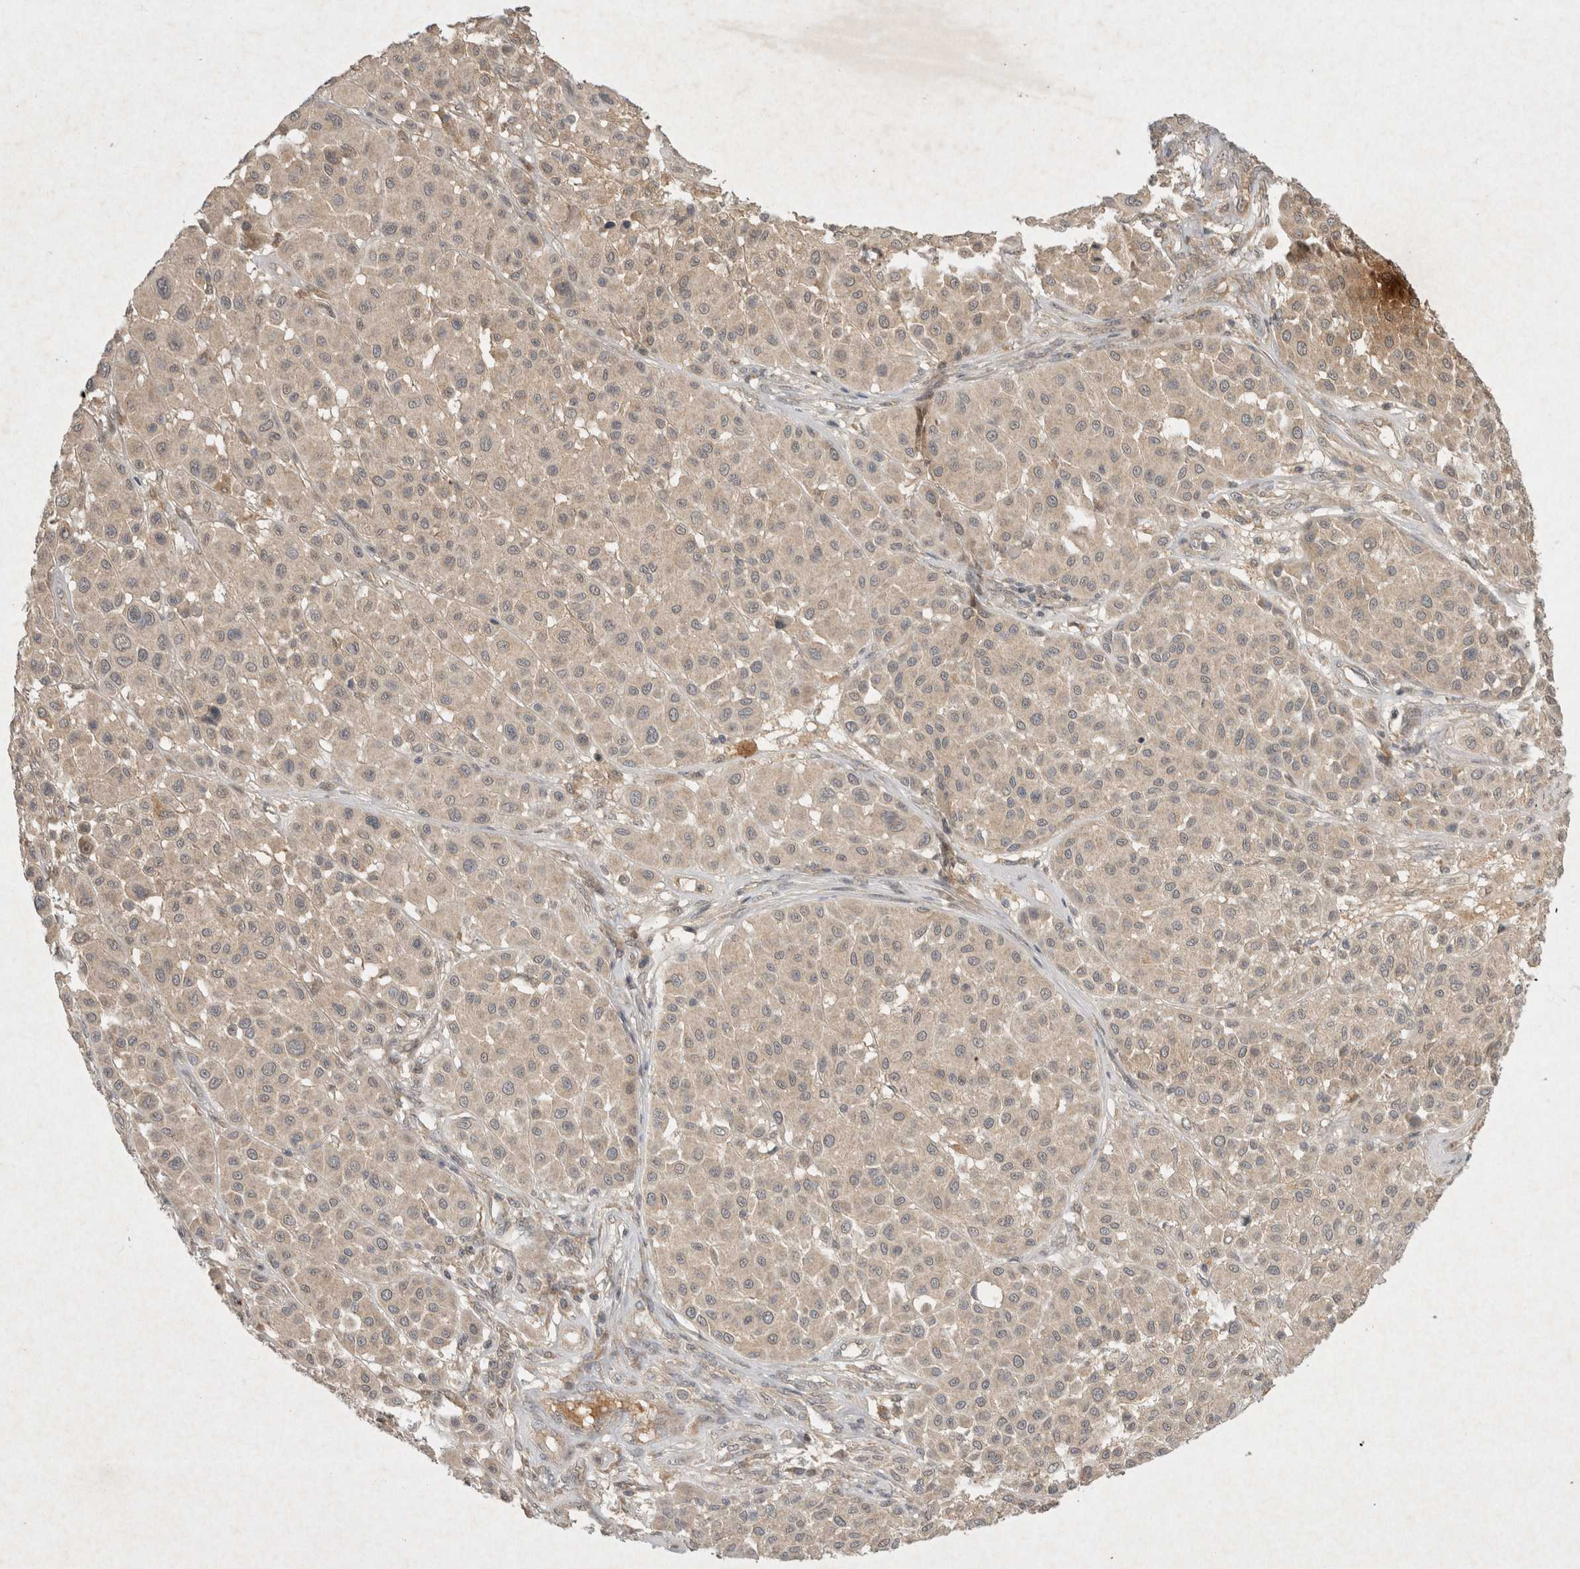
{"staining": {"intensity": "weak", "quantity": "25%-75%", "location": "cytoplasmic/membranous"}, "tissue": "melanoma", "cell_type": "Tumor cells", "image_type": "cancer", "snomed": [{"axis": "morphology", "description": "Malignant melanoma, Metastatic site"}, {"axis": "topography", "description": "Soft tissue"}], "caption": "IHC (DAB (3,3'-diaminobenzidine)) staining of human malignant melanoma (metastatic site) exhibits weak cytoplasmic/membranous protein staining in about 25%-75% of tumor cells. Using DAB (brown) and hematoxylin (blue) stains, captured at high magnification using brightfield microscopy.", "gene": "LOXL2", "patient": {"sex": "male", "age": 41}}